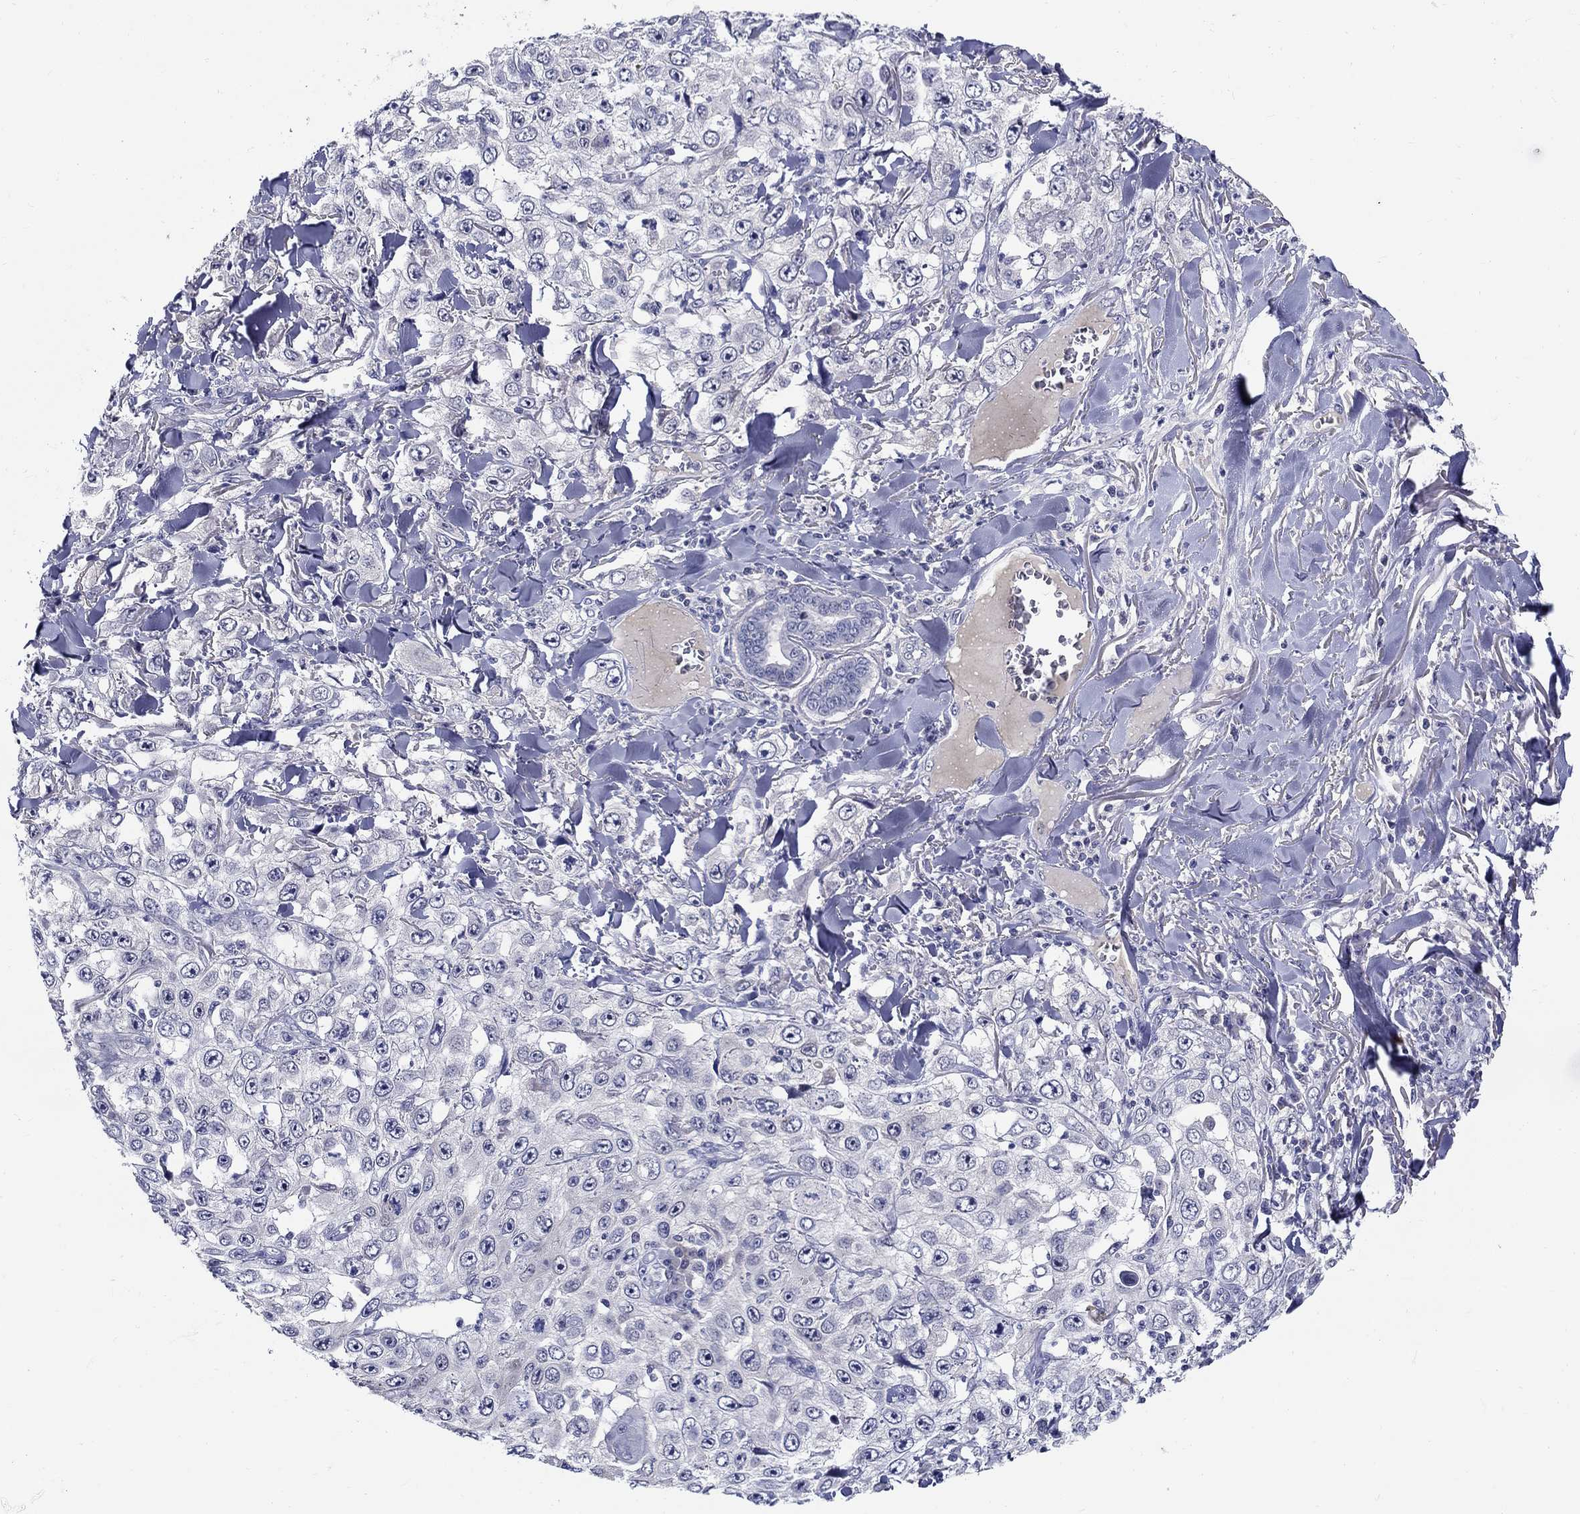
{"staining": {"intensity": "negative", "quantity": "none", "location": "none"}, "tissue": "skin cancer", "cell_type": "Tumor cells", "image_type": "cancer", "snomed": [{"axis": "morphology", "description": "Squamous cell carcinoma, NOS"}, {"axis": "topography", "description": "Skin"}], "caption": "Human skin squamous cell carcinoma stained for a protein using immunohistochemistry exhibits no staining in tumor cells.", "gene": "SLC30A3", "patient": {"sex": "male", "age": 82}}